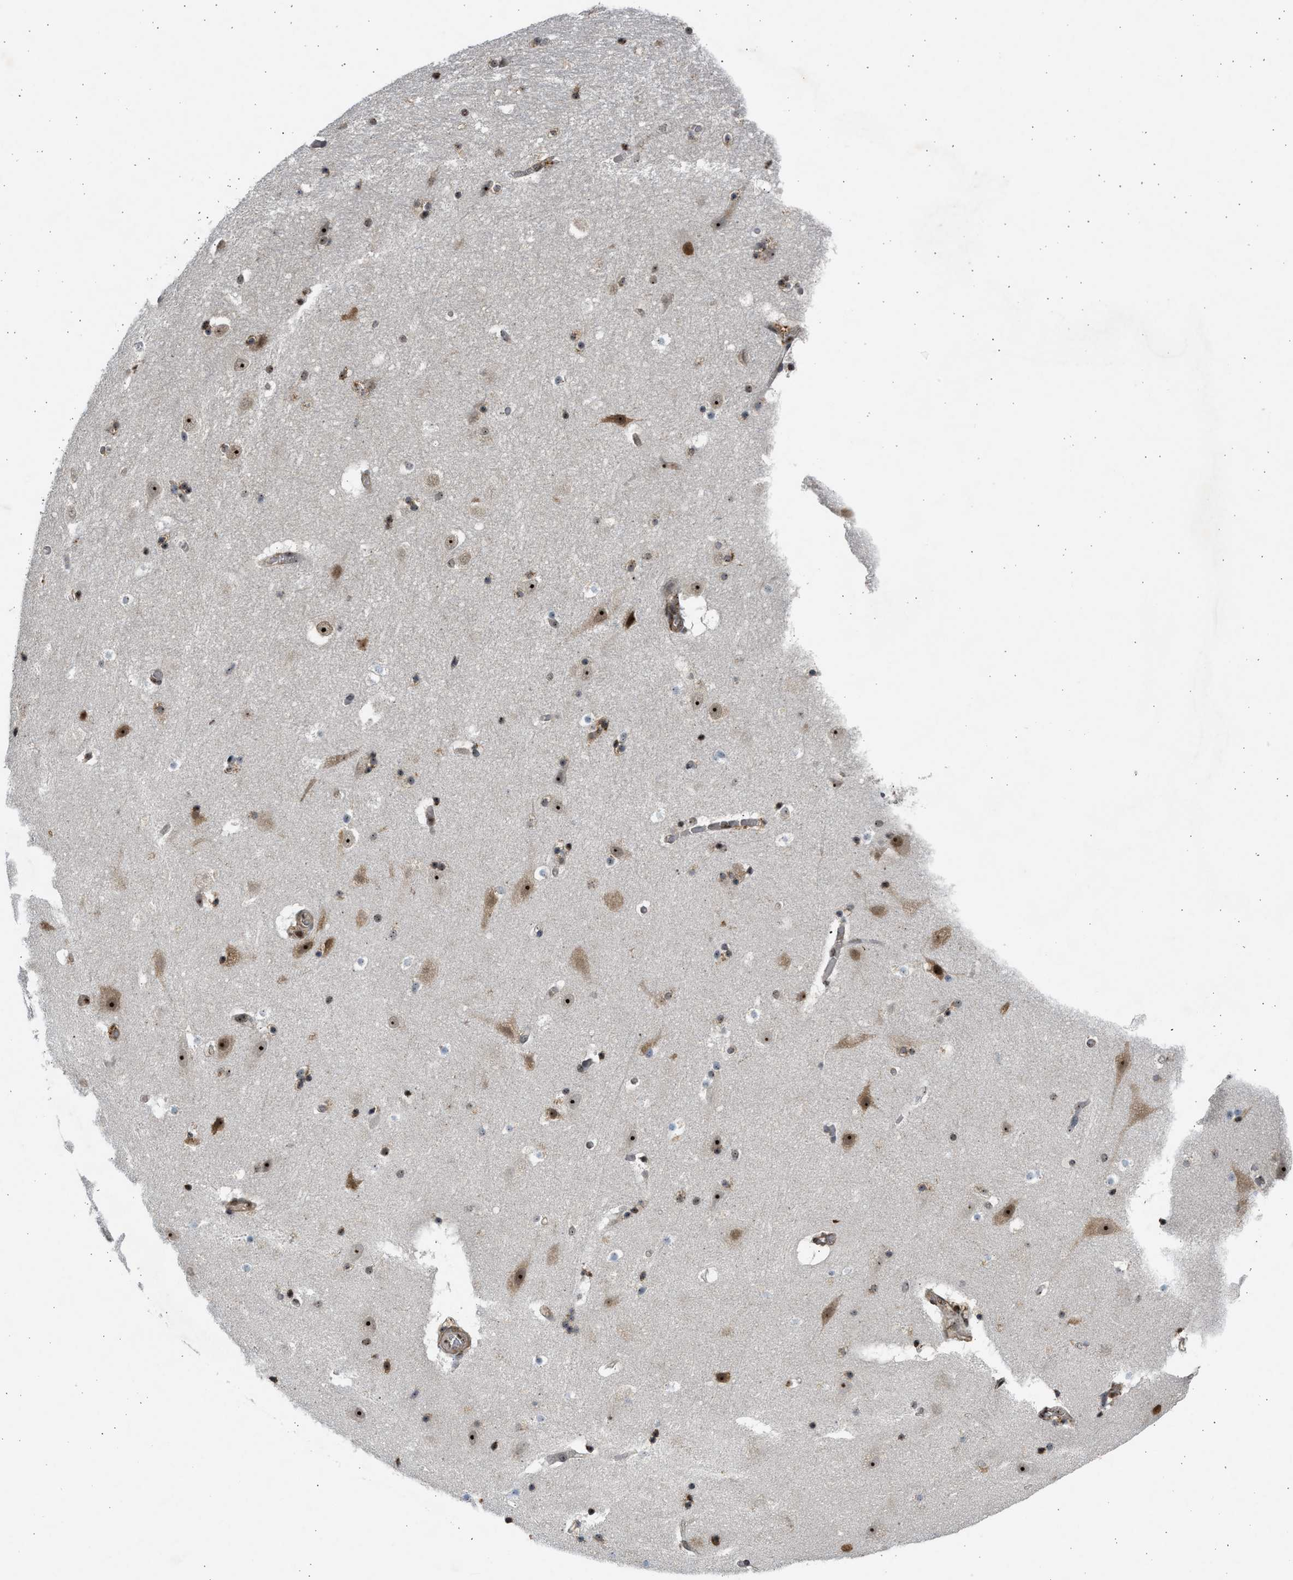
{"staining": {"intensity": "moderate", "quantity": ">75%", "location": "nuclear"}, "tissue": "hippocampus", "cell_type": "Glial cells", "image_type": "normal", "snomed": [{"axis": "morphology", "description": "Normal tissue, NOS"}, {"axis": "topography", "description": "Hippocampus"}], "caption": "Immunohistochemical staining of benign human hippocampus exhibits medium levels of moderate nuclear staining in approximately >75% of glial cells.", "gene": "TFDP2", "patient": {"sex": "male", "age": 45}}